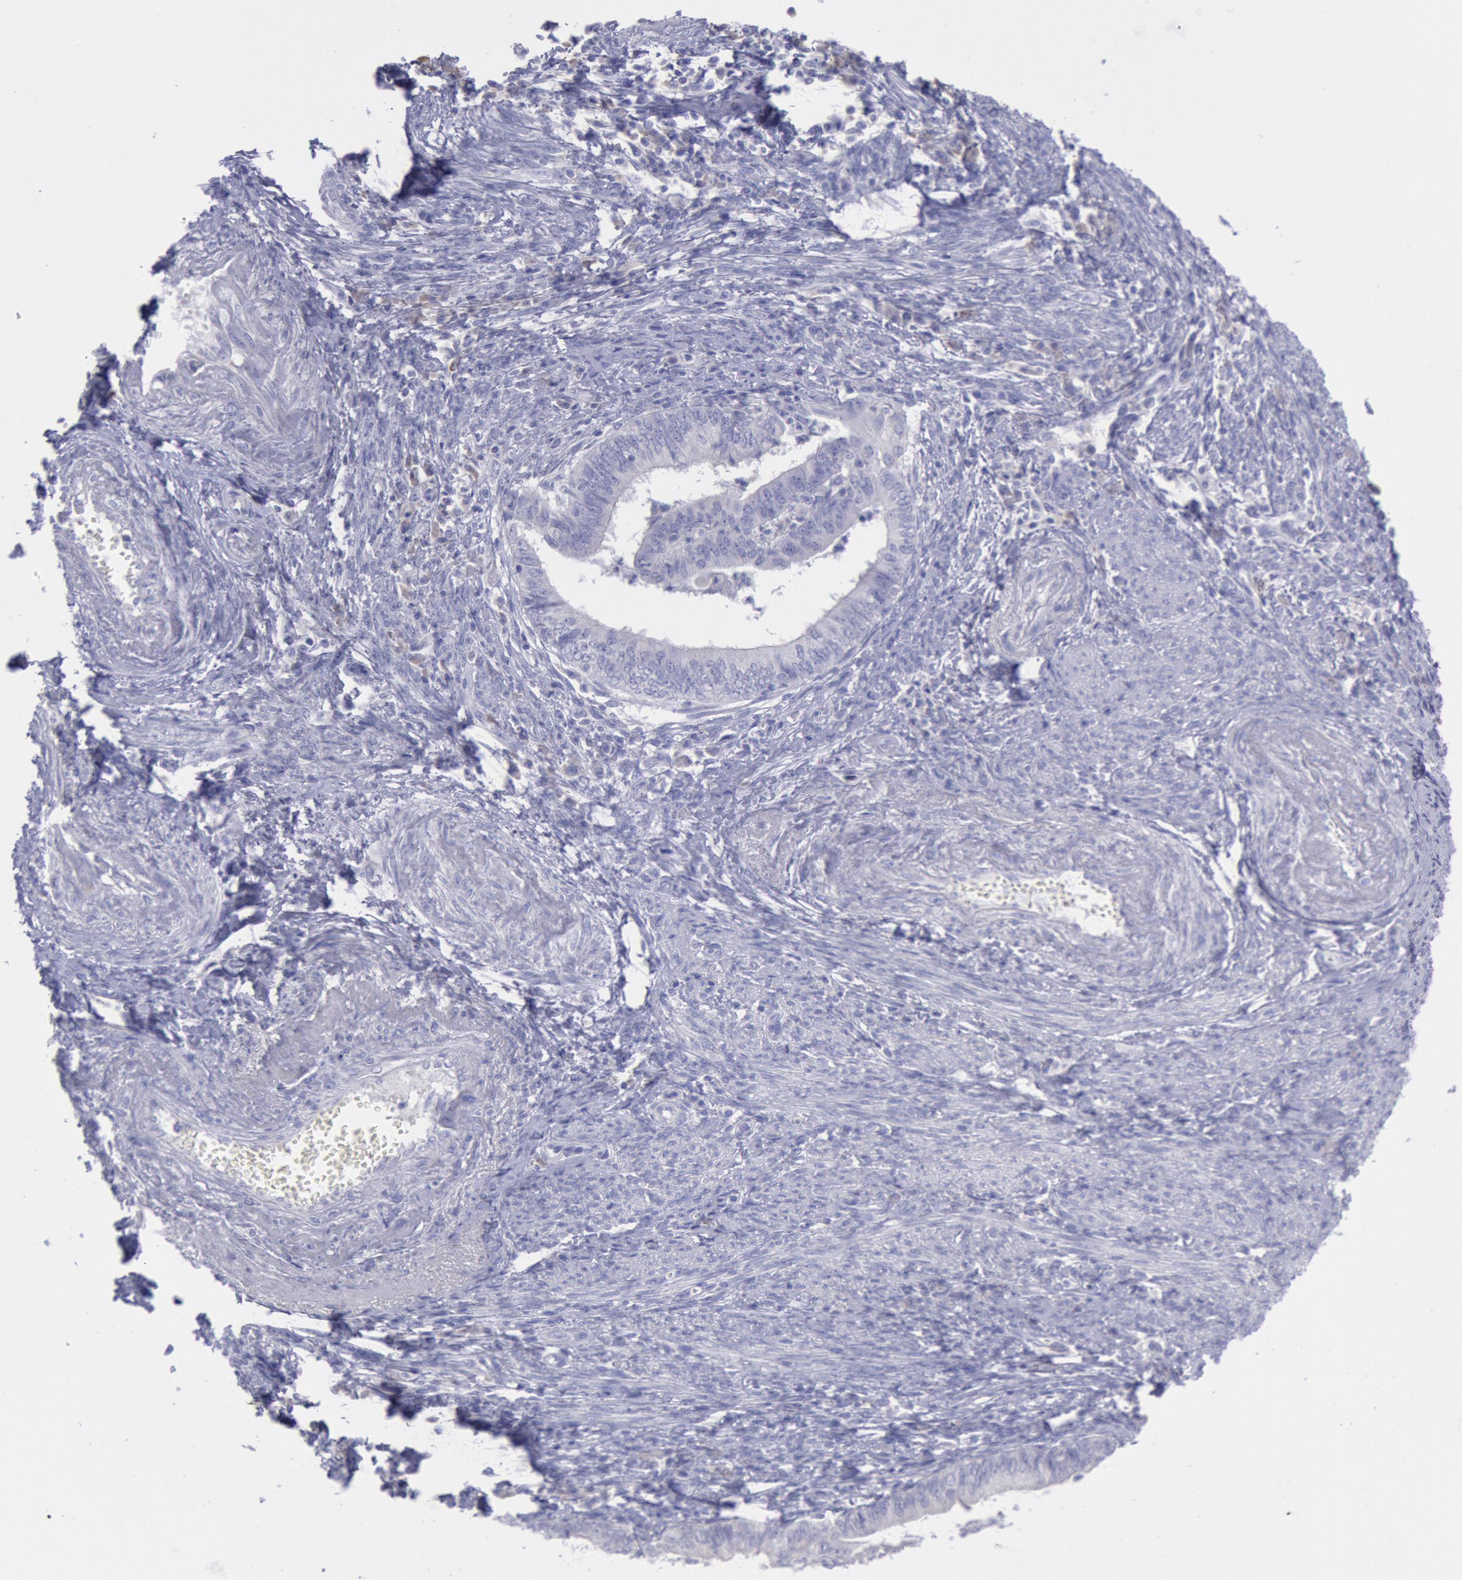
{"staining": {"intensity": "negative", "quantity": "none", "location": "none"}, "tissue": "endometrial cancer", "cell_type": "Tumor cells", "image_type": "cancer", "snomed": [{"axis": "morphology", "description": "Adenocarcinoma, NOS"}, {"axis": "topography", "description": "Endometrium"}], "caption": "Immunohistochemistry histopathology image of neoplastic tissue: human endometrial cancer (adenocarcinoma) stained with DAB (3,3'-diaminobenzidine) reveals no significant protein expression in tumor cells. The staining is performed using DAB (3,3'-diaminobenzidine) brown chromogen with nuclei counter-stained in using hematoxylin.", "gene": "MYH7", "patient": {"sex": "female", "age": 66}}